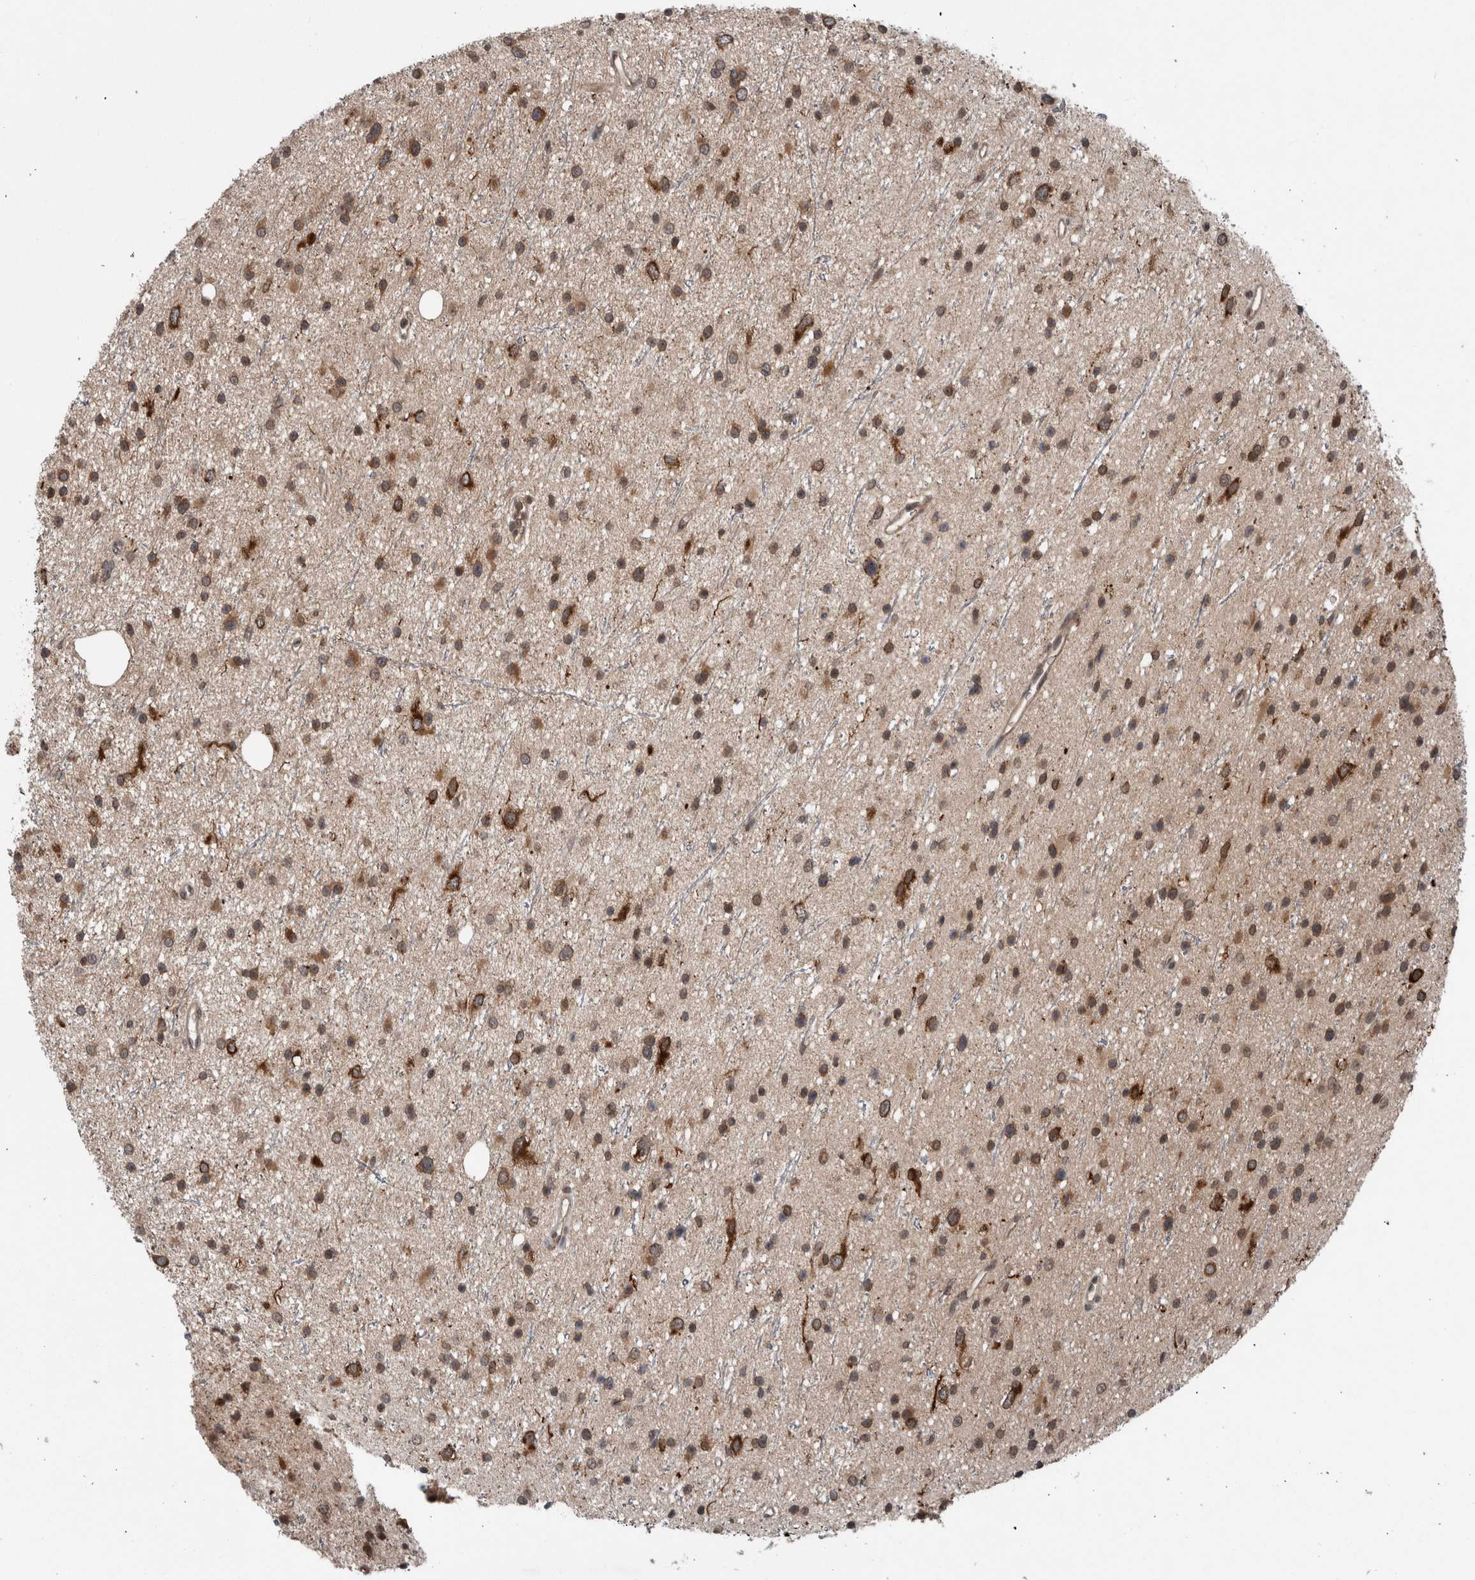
{"staining": {"intensity": "moderate", "quantity": ">75%", "location": "cytoplasmic/membranous,nuclear"}, "tissue": "glioma", "cell_type": "Tumor cells", "image_type": "cancer", "snomed": [{"axis": "morphology", "description": "Glioma, malignant, Low grade"}, {"axis": "topography", "description": "Cerebral cortex"}], "caption": "Malignant glioma (low-grade) tissue displays moderate cytoplasmic/membranous and nuclear positivity in approximately >75% of tumor cells", "gene": "ENY2", "patient": {"sex": "female", "age": 39}}